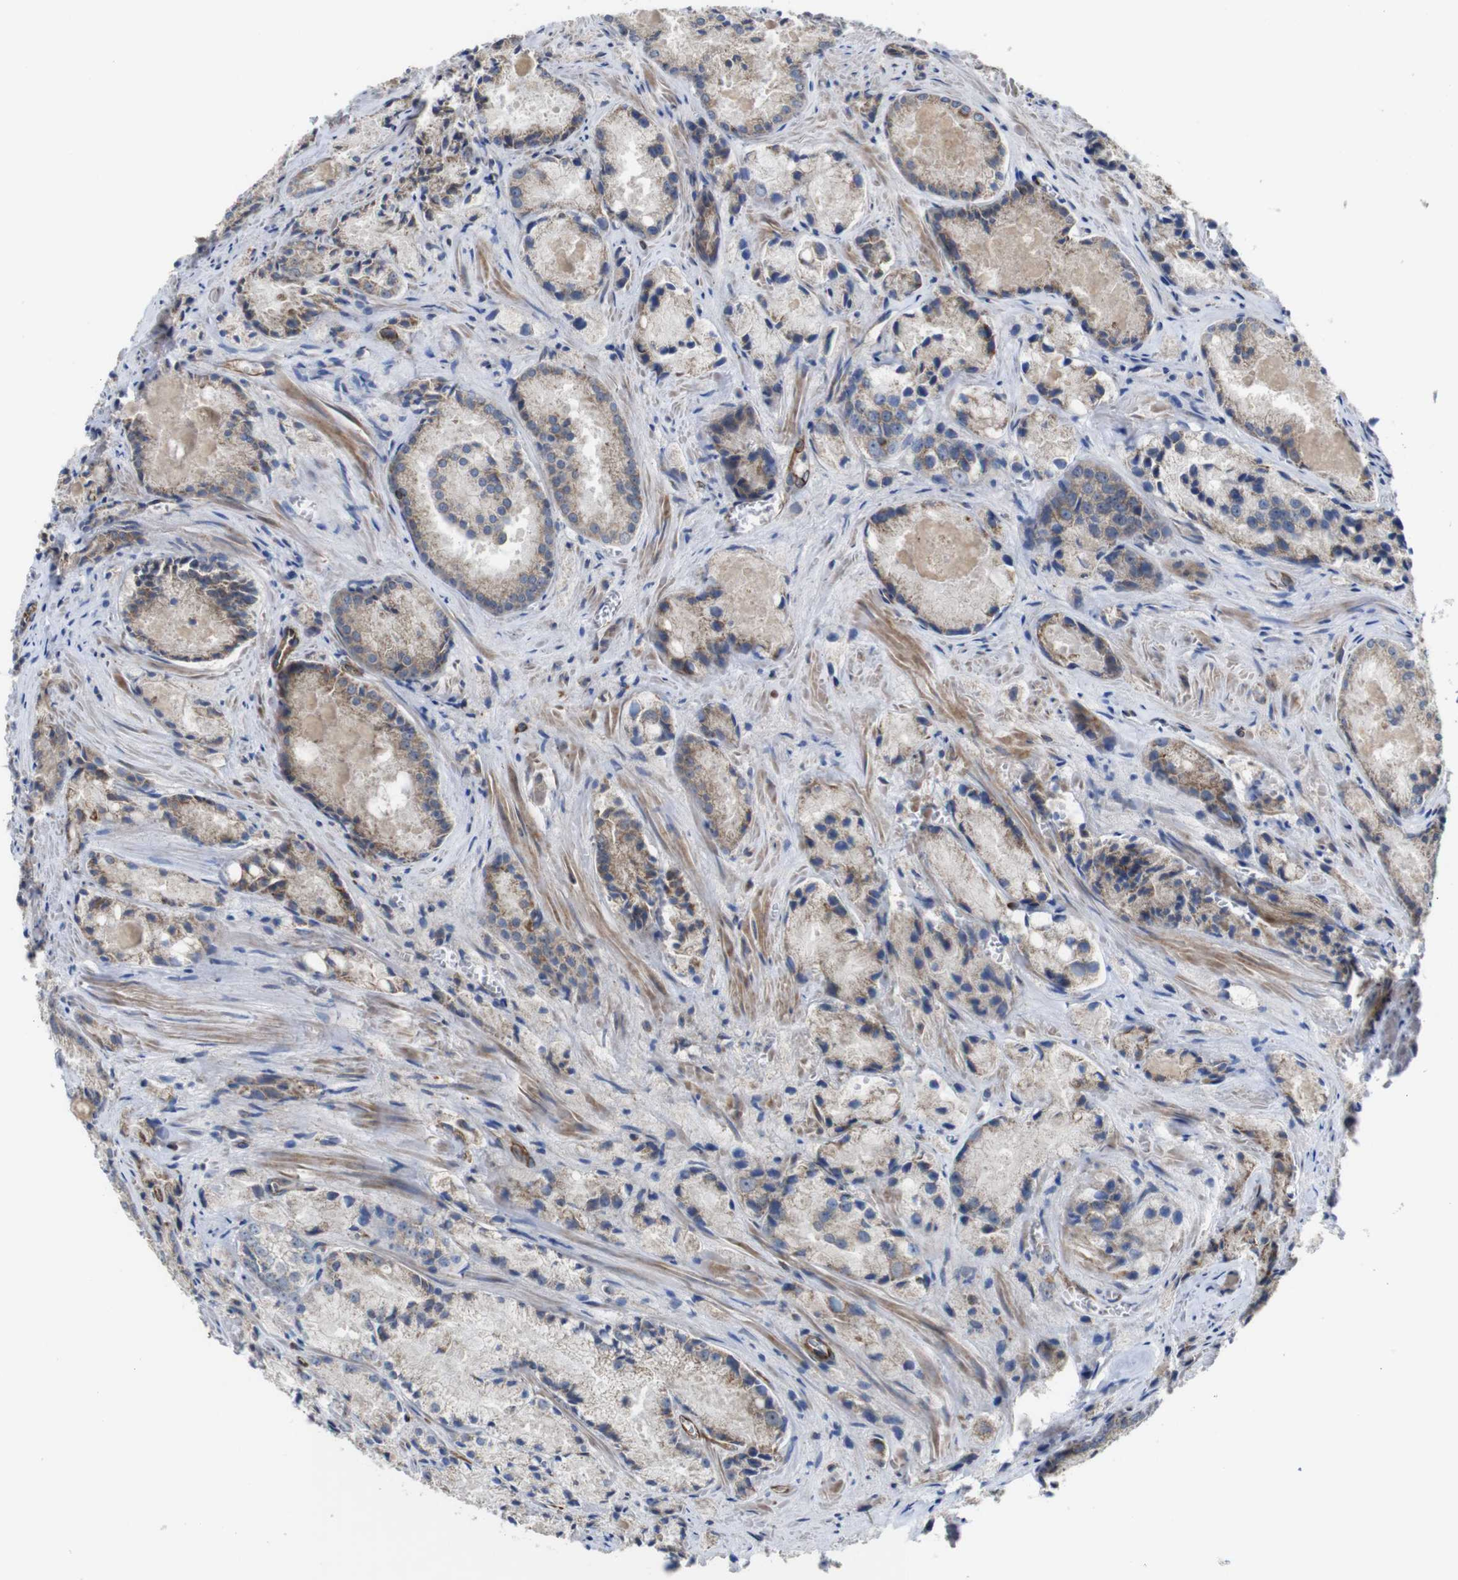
{"staining": {"intensity": "moderate", "quantity": ">75%", "location": "cytoplasmic/membranous"}, "tissue": "prostate cancer", "cell_type": "Tumor cells", "image_type": "cancer", "snomed": [{"axis": "morphology", "description": "Adenocarcinoma, Low grade"}, {"axis": "topography", "description": "Prostate"}], "caption": "This is a histology image of immunohistochemistry staining of adenocarcinoma (low-grade) (prostate), which shows moderate positivity in the cytoplasmic/membranous of tumor cells.", "gene": "POMK", "patient": {"sex": "male", "age": 64}}